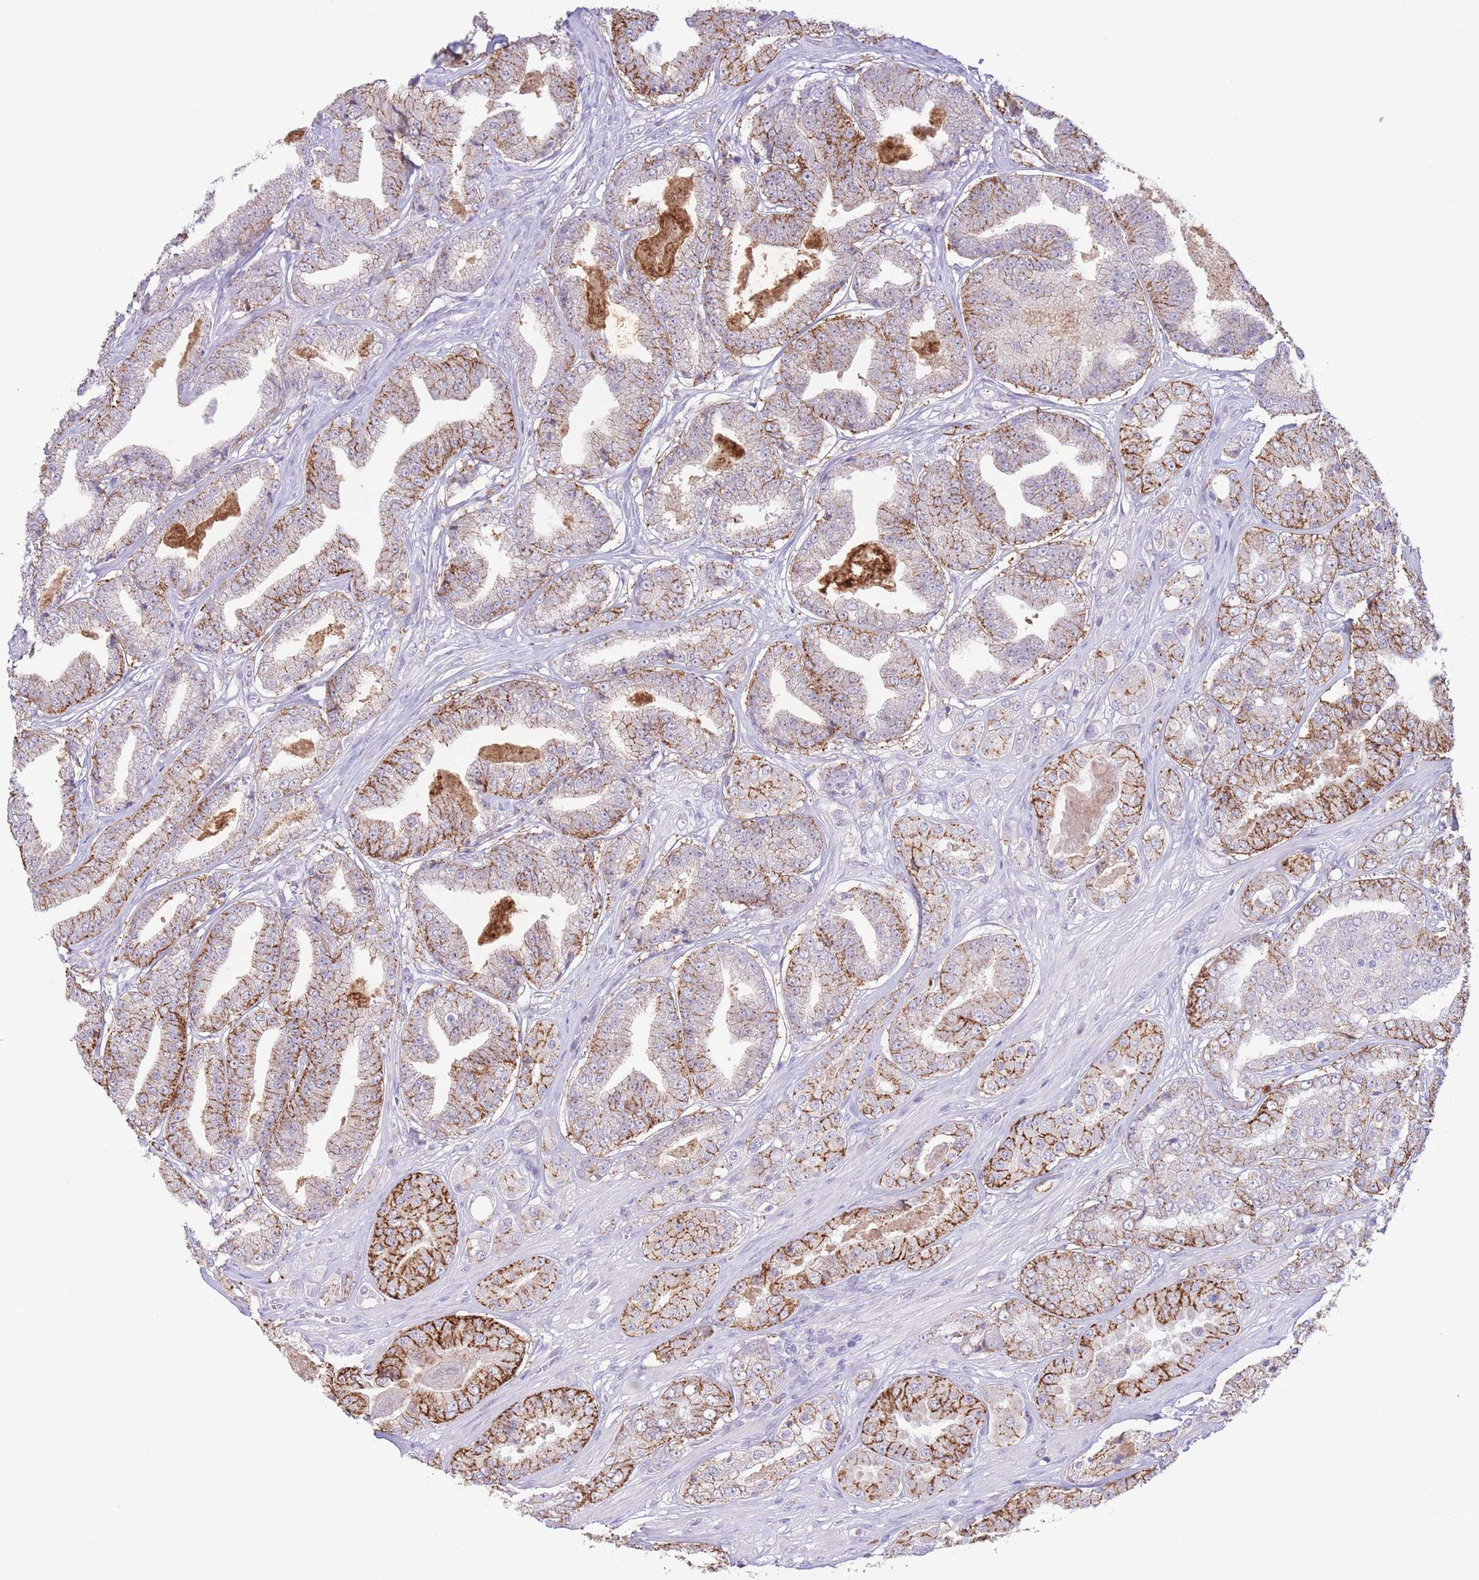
{"staining": {"intensity": "moderate", "quantity": "25%-75%", "location": "cytoplasmic/membranous"}, "tissue": "prostate cancer", "cell_type": "Tumor cells", "image_type": "cancer", "snomed": [{"axis": "morphology", "description": "Adenocarcinoma, High grade"}, {"axis": "topography", "description": "Prostate"}], "caption": "Prostate cancer (high-grade adenocarcinoma) was stained to show a protein in brown. There is medium levels of moderate cytoplasmic/membranous expression in about 25%-75% of tumor cells.", "gene": "LCLAT1", "patient": {"sex": "male", "age": 63}}